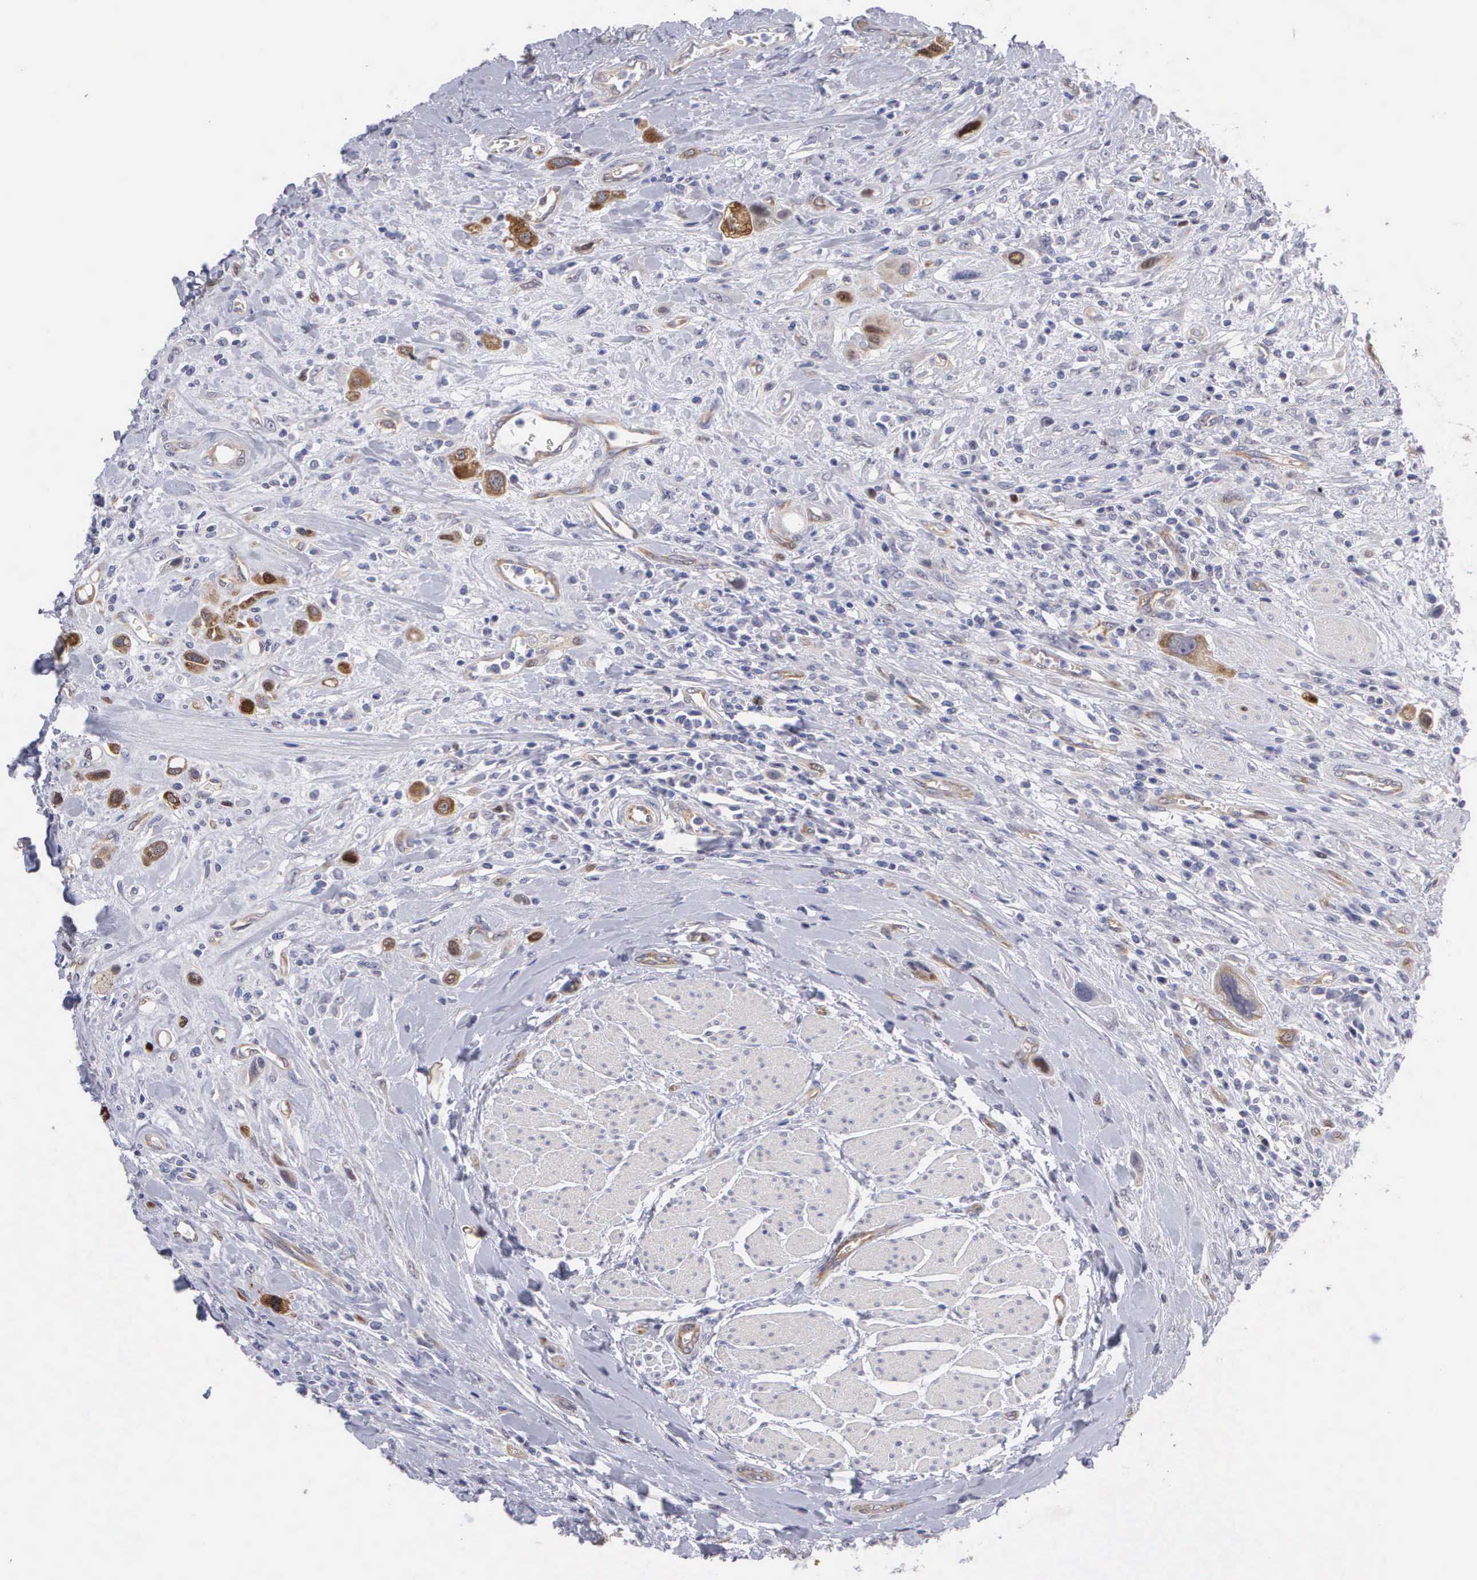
{"staining": {"intensity": "moderate", "quantity": "<25%", "location": "cytoplasmic/membranous,nuclear"}, "tissue": "urothelial cancer", "cell_type": "Tumor cells", "image_type": "cancer", "snomed": [{"axis": "morphology", "description": "Urothelial carcinoma, High grade"}, {"axis": "topography", "description": "Urinary bladder"}], "caption": "Human high-grade urothelial carcinoma stained with a brown dye demonstrates moderate cytoplasmic/membranous and nuclear positive staining in approximately <25% of tumor cells.", "gene": "MAST4", "patient": {"sex": "male", "age": 50}}